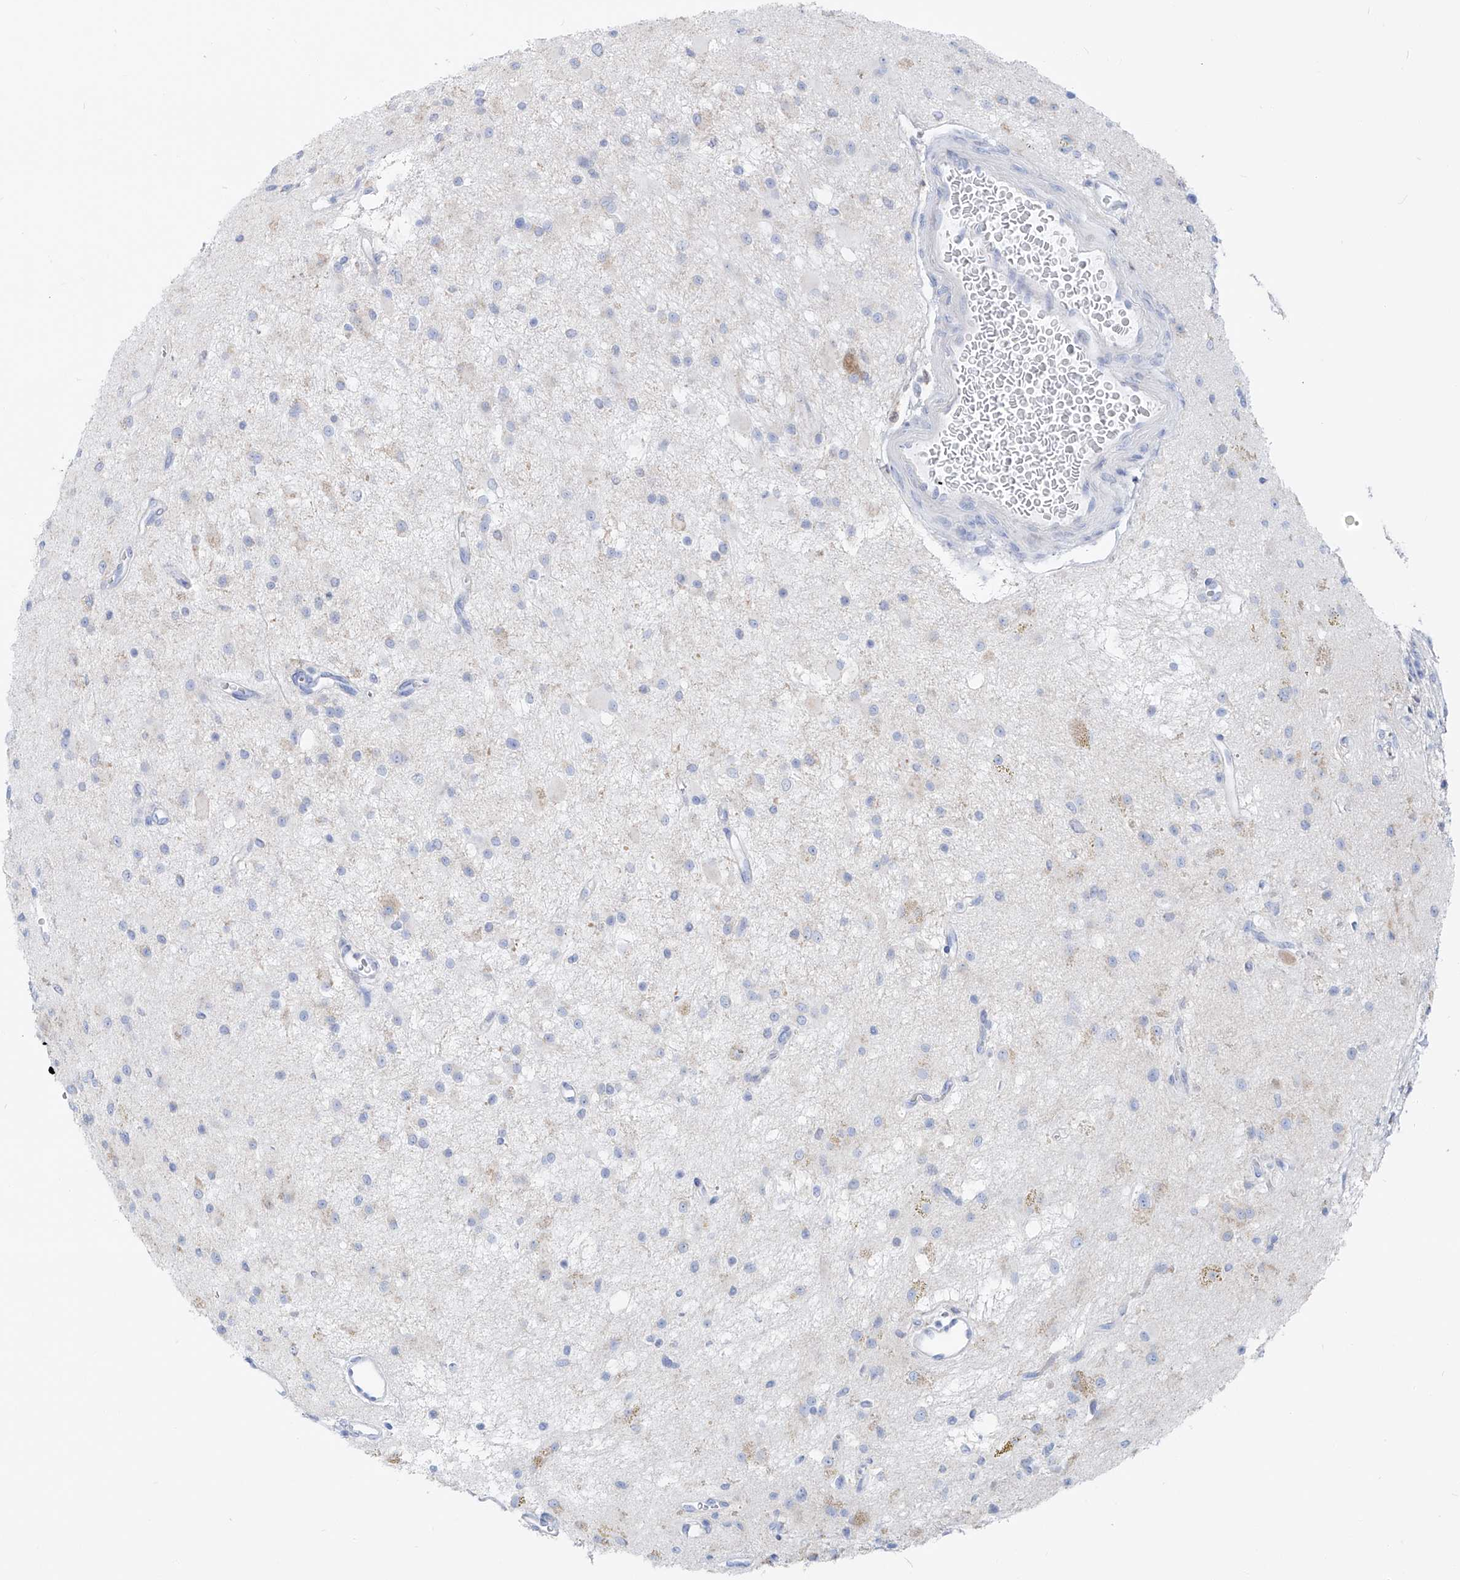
{"staining": {"intensity": "negative", "quantity": "none", "location": "none"}, "tissue": "glioma", "cell_type": "Tumor cells", "image_type": "cancer", "snomed": [{"axis": "morphology", "description": "Glioma, malignant, High grade"}, {"axis": "topography", "description": "Brain"}], "caption": "High power microscopy photomicrograph of an immunohistochemistry micrograph of glioma, revealing no significant positivity in tumor cells.", "gene": "FRS3", "patient": {"sex": "male", "age": 34}}